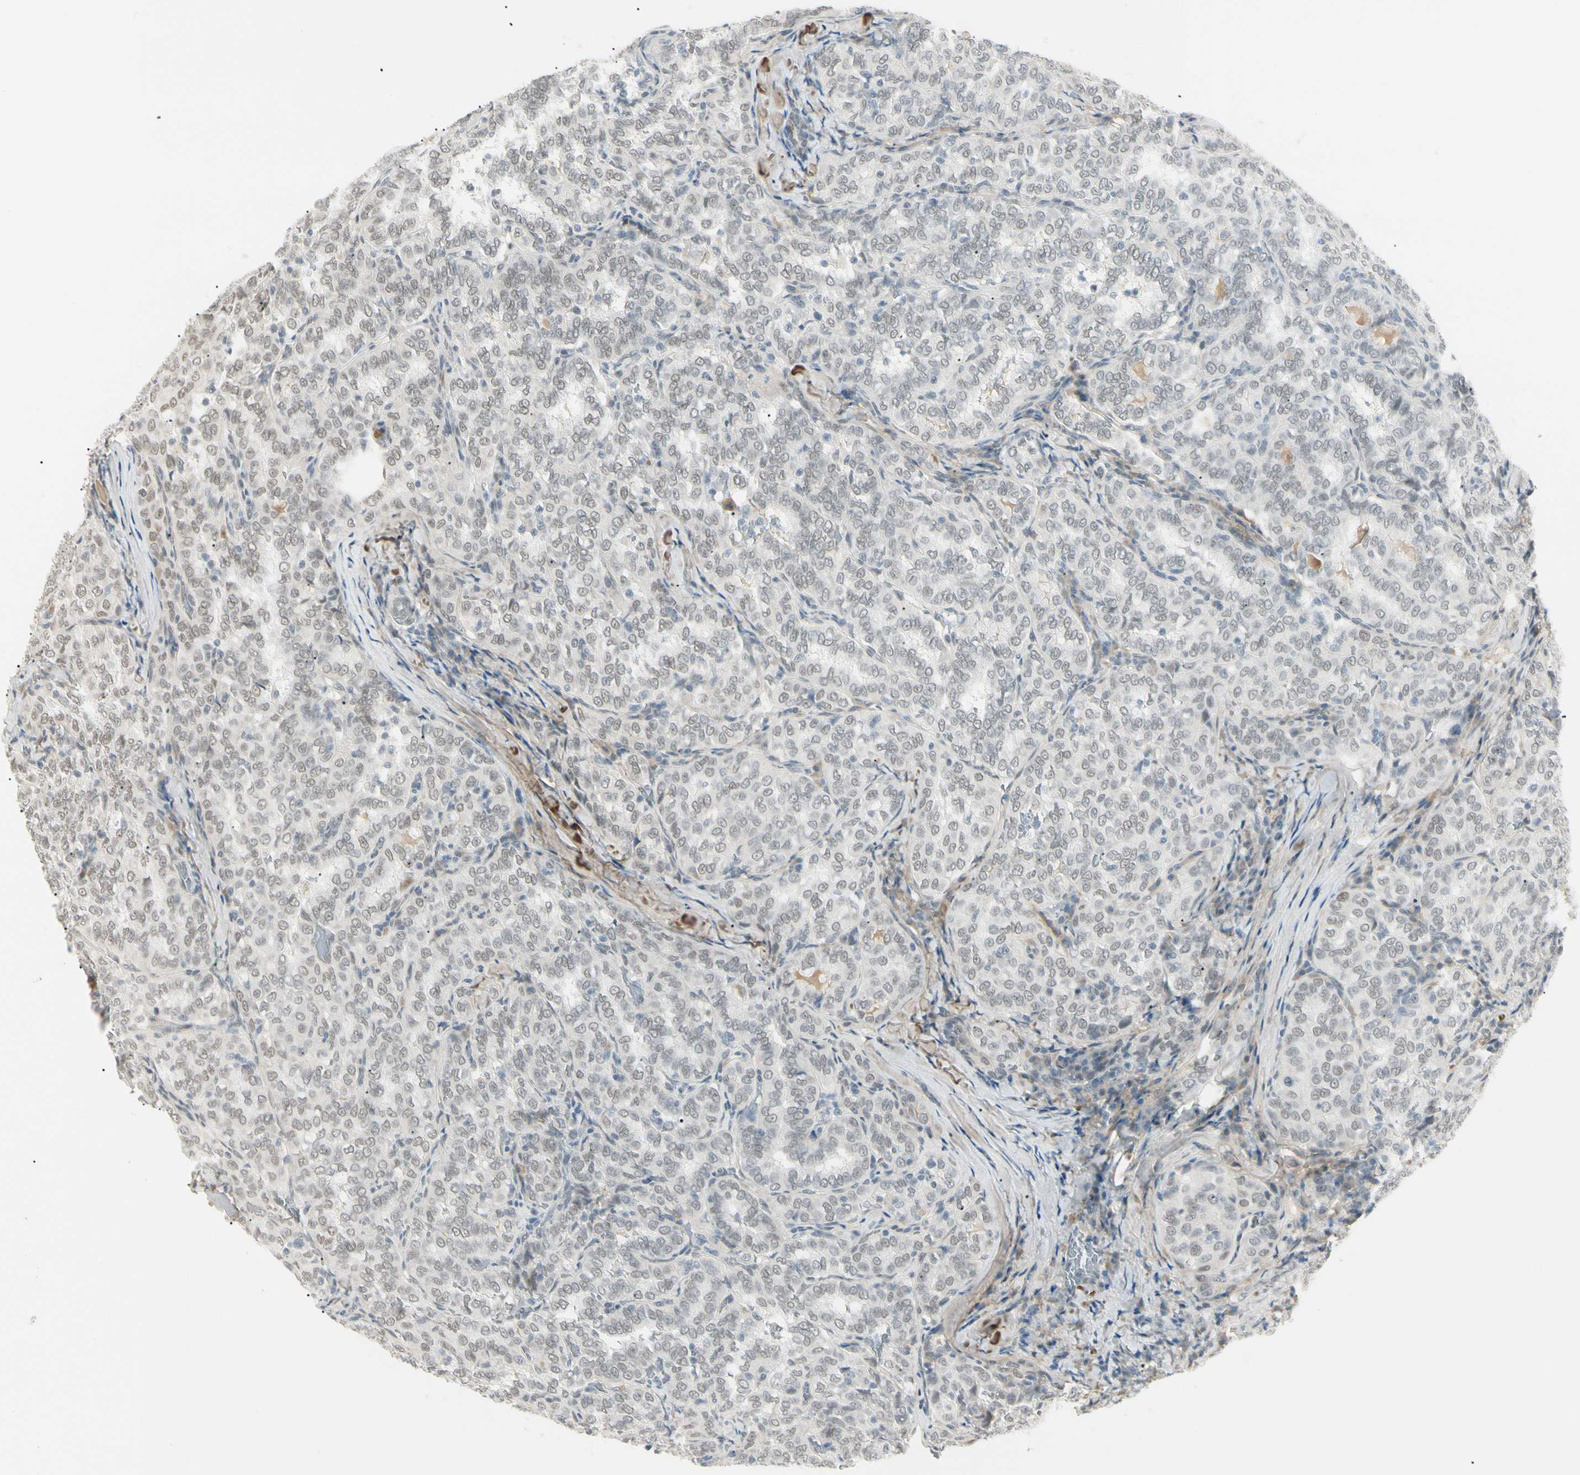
{"staining": {"intensity": "weak", "quantity": ">75%", "location": "nuclear"}, "tissue": "thyroid cancer", "cell_type": "Tumor cells", "image_type": "cancer", "snomed": [{"axis": "morphology", "description": "Normal tissue, NOS"}, {"axis": "morphology", "description": "Papillary adenocarcinoma, NOS"}, {"axis": "topography", "description": "Thyroid gland"}], "caption": "A histopathology image of thyroid papillary adenocarcinoma stained for a protein reveals weak nuclear brown staining in tumor cells.", "gene": "ASPN", "patient": {"sex": "female", "age": 30}}